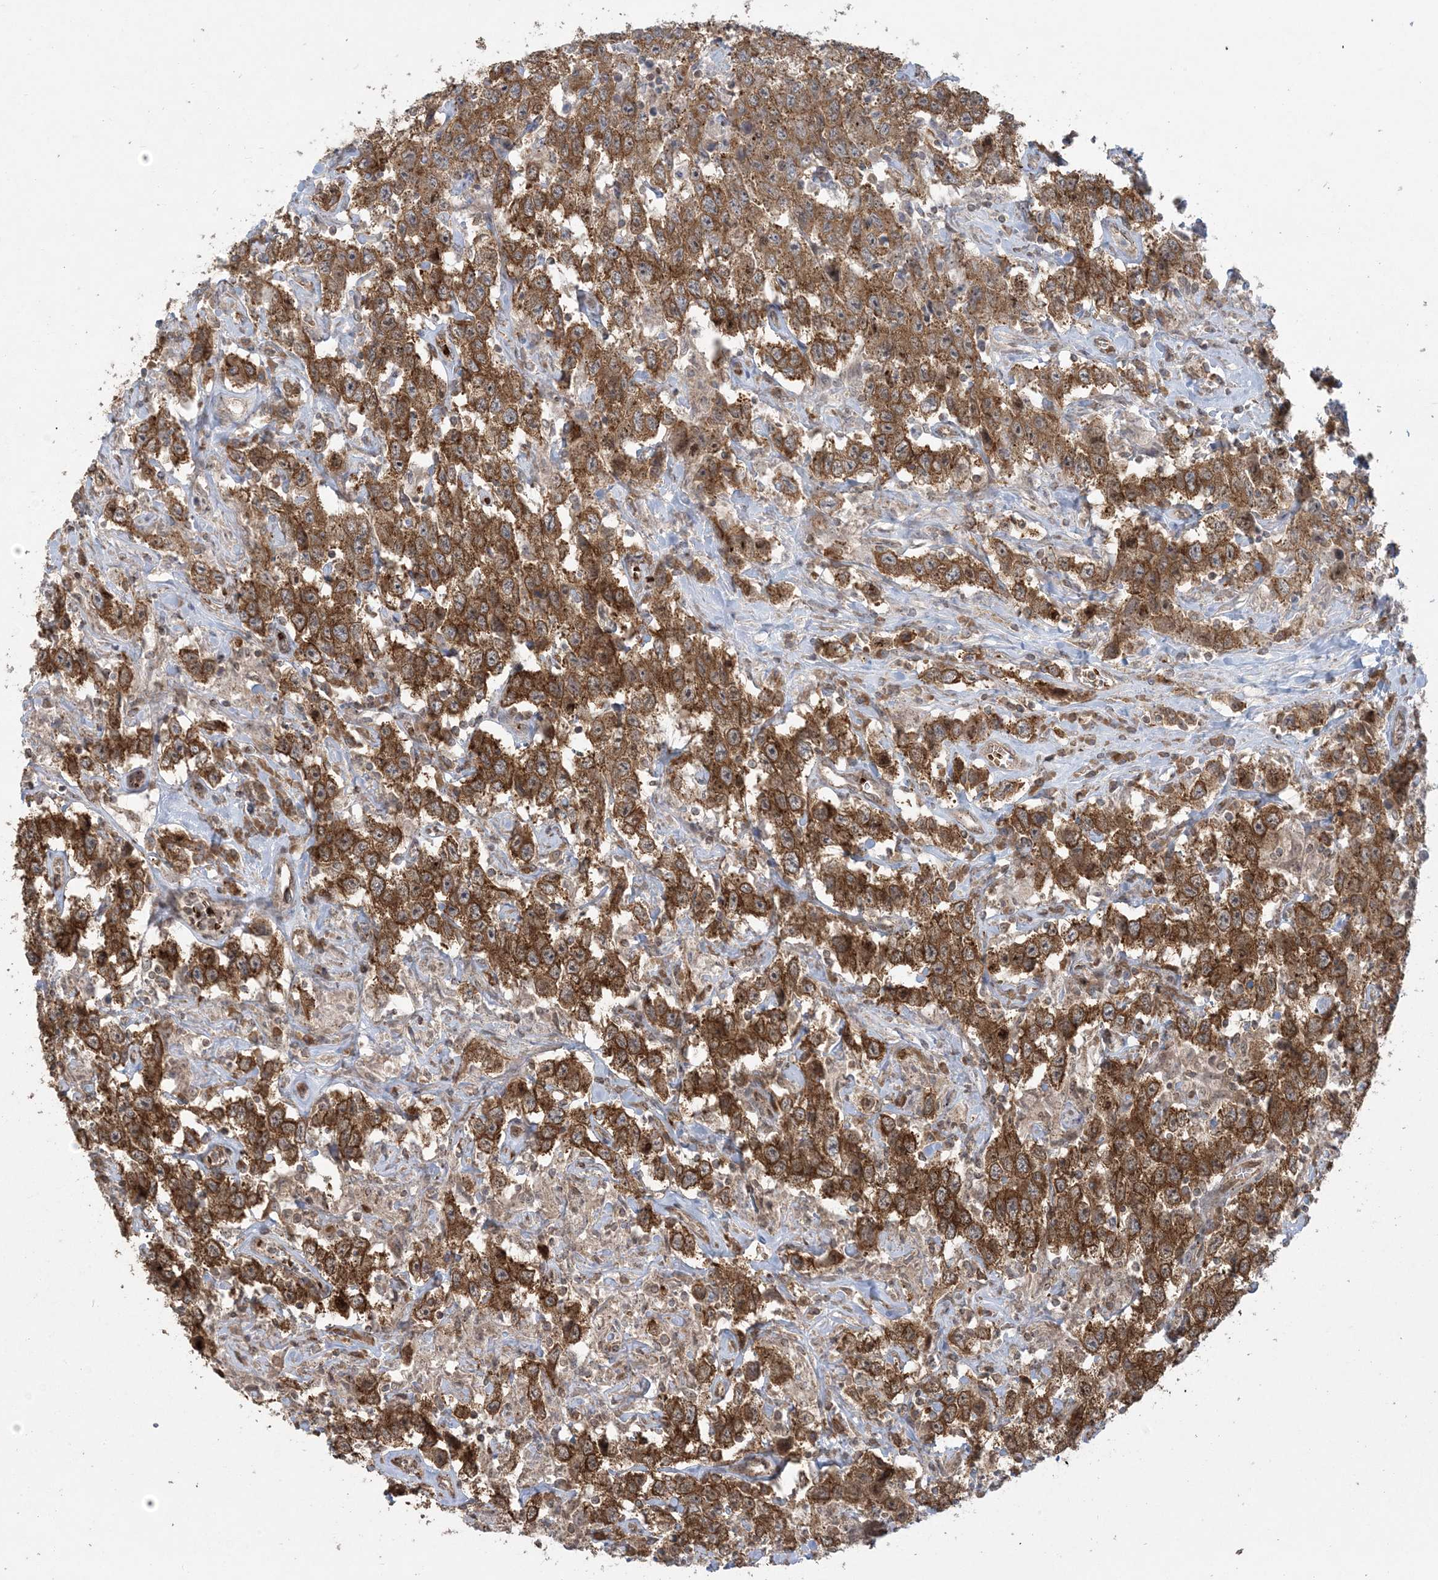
{"staining": {"intensity": "strong", "quantity": ">75%", "location": "cytoplasmic/membranous"}, "tissue": "testis cancer", "cell_type": "Tumor cells", "image_type": "cancer", "snomed": [{"axis": "morphology", "description": "Seminoma, NOS"}, {"axis": "topography", "description": "Testis"}], "caption": "The image exhibits a brown stain indicating the presence of a protein in the cytoplasmic/membranous of tumor cells in testis seminoma.", "gene": "ABCF3", "patient": {"sex": "male", "age": 41}}